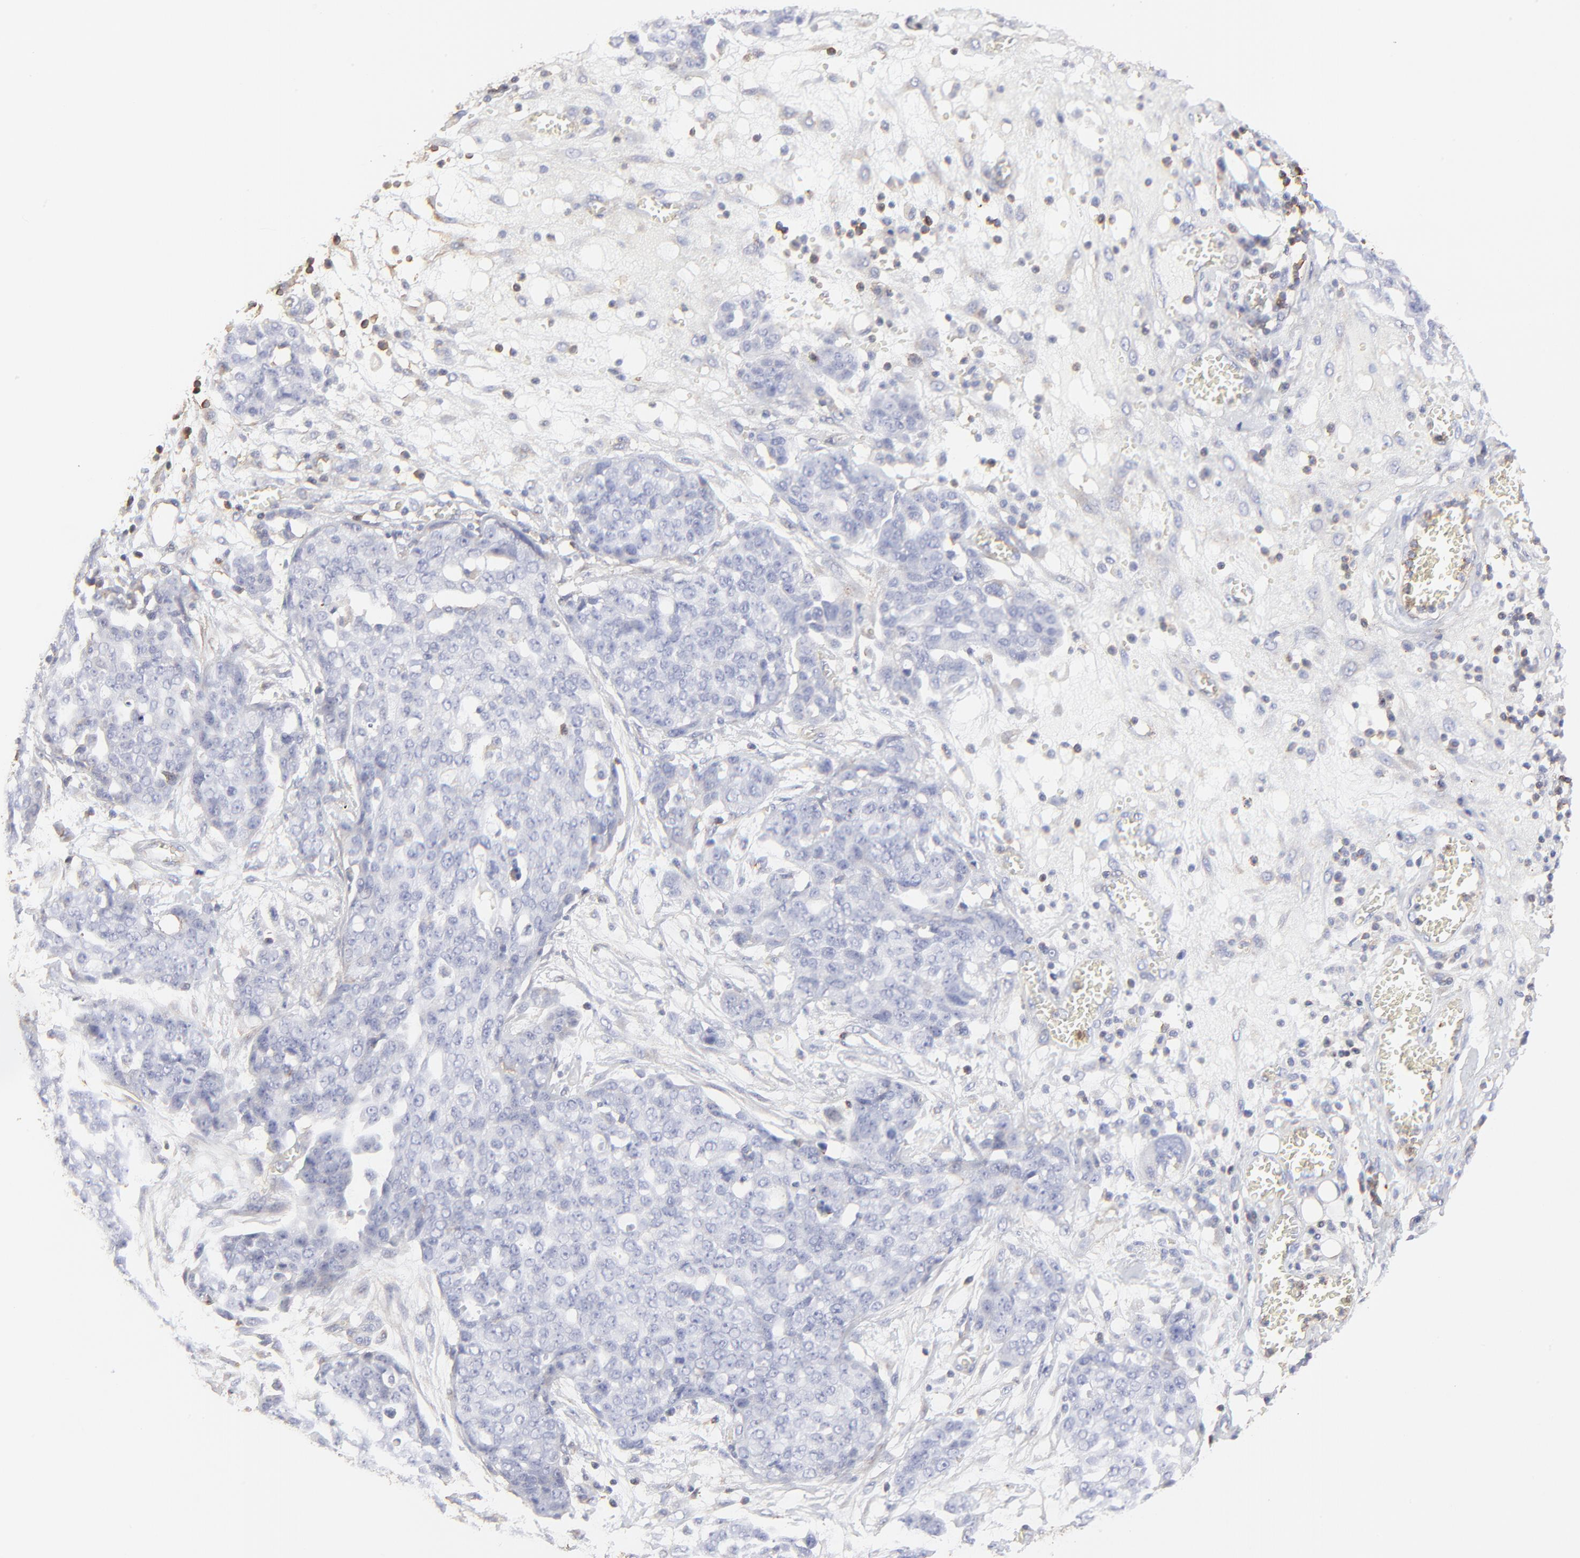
{"staining": {"intensity": "negative", "quantity": "none", "location": "none"}, "tissue": "ovarian cancer", "cell_type": "Tumor cells", "image_type": "cancer", "snomed": [{"axis": "morphology", "description": "Cystadenocarcinoma, serous, NOS"}, {"axis": "topography", "description": "Soft tissue"}, {"axis": "topography", "description": "Ovary"}], "caption": "This is an IHC histopathology image of human ovarian serous cystadenocarcinoma. There is no expression in tumor cells.", "gene": "ANXA6", "patient": {"sex": "female", "age": 57}}